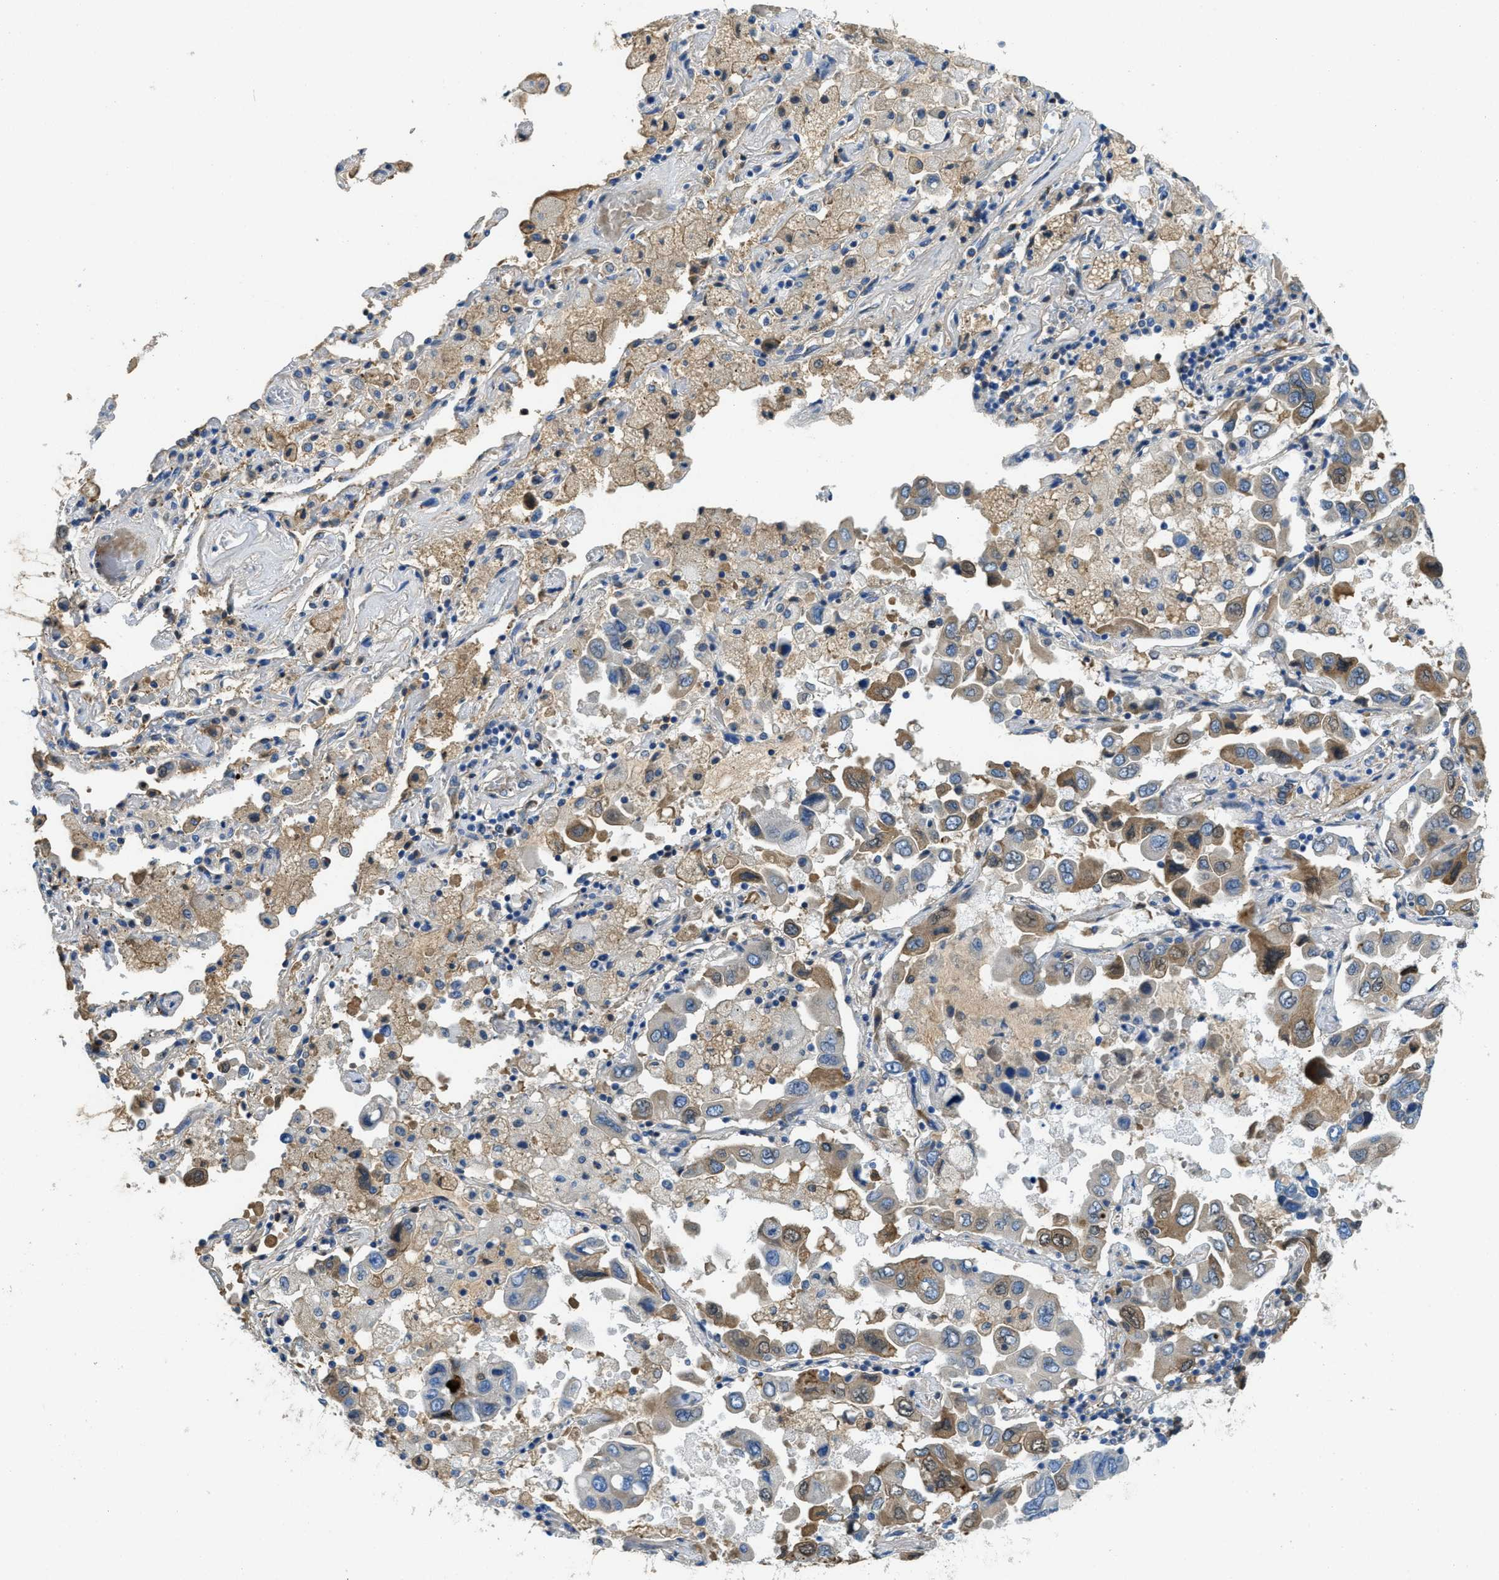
{"staining": {"intensity": "moderate", "quantity": "<25%", "location": "cytoplasmic/membranous"}, "tissue": "lung cancer", "cell_type": "Tumor cells", "image_type": "cancer", "snomed": [{"axis": "morphology", "description": "Adenocarcinoma, NOS"}, {"axis": "topography", "description": "Lung"}], "caption": "The immunohistochemical stain highlights moderate cytoplasmic/membranous staining in tumor cells of adenocarcinoma (lung) tissue.", "gene": "MPDU1", "patient": {"sex": "male", "age": 64}}